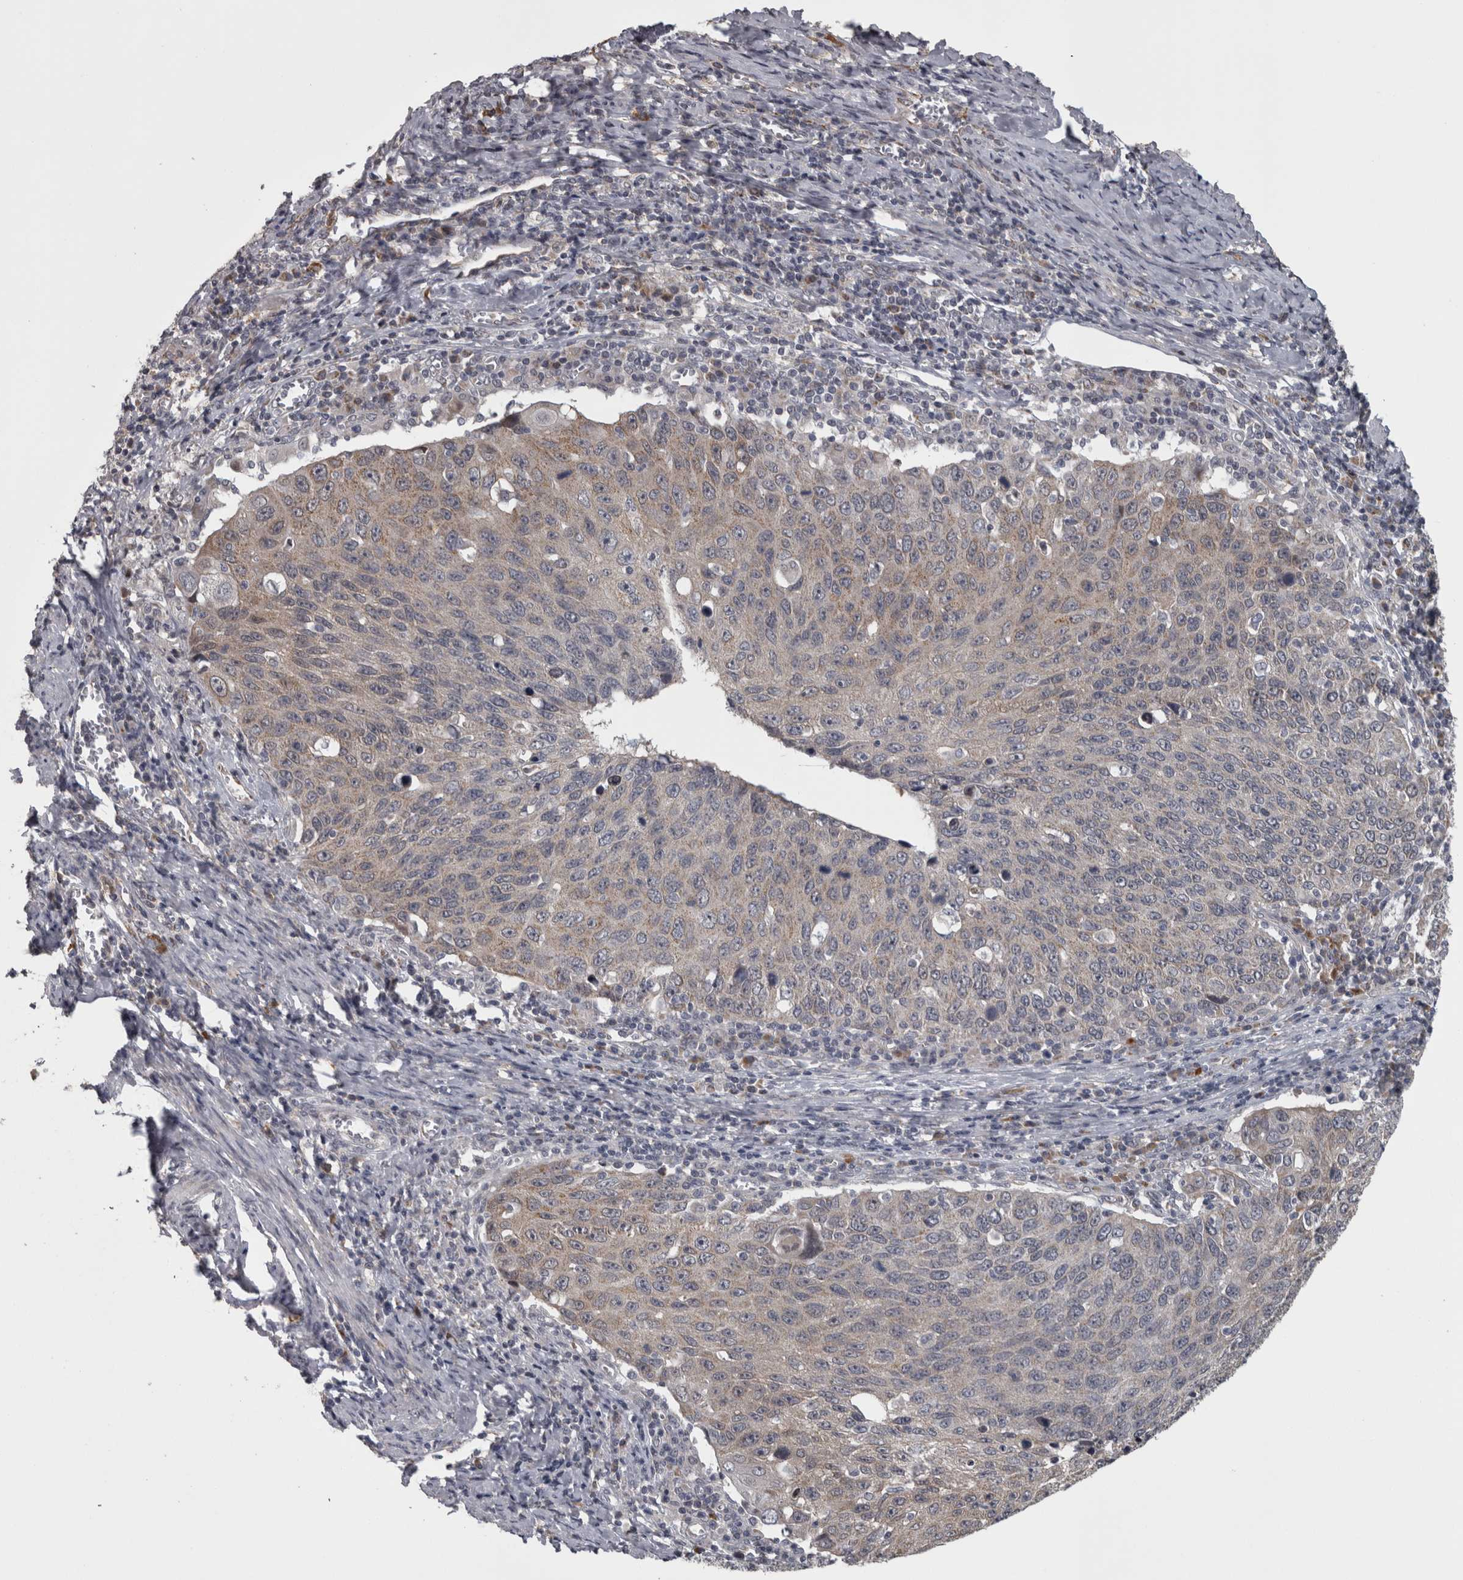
{"staining": {"intensity": "weak", "quantity": "<25%", "location": "cytoplasmic/membranous"}, "tissue": "cervical cancer", "cell_type": "Tumor cells", "image_type": "cancer", "snomed": [{"axis": "morphology", "description": "Squamous cell carcinoma, NOS"}, {"axis": "topography", "description": "Cervix"}], "caption": "Cervical squamous cell carcinoma stained for a protein using immunohistochemistry demonstrates no expression tumor cells.", "gene": "DBT", "patient": {"sex": "female", "age": 53}}